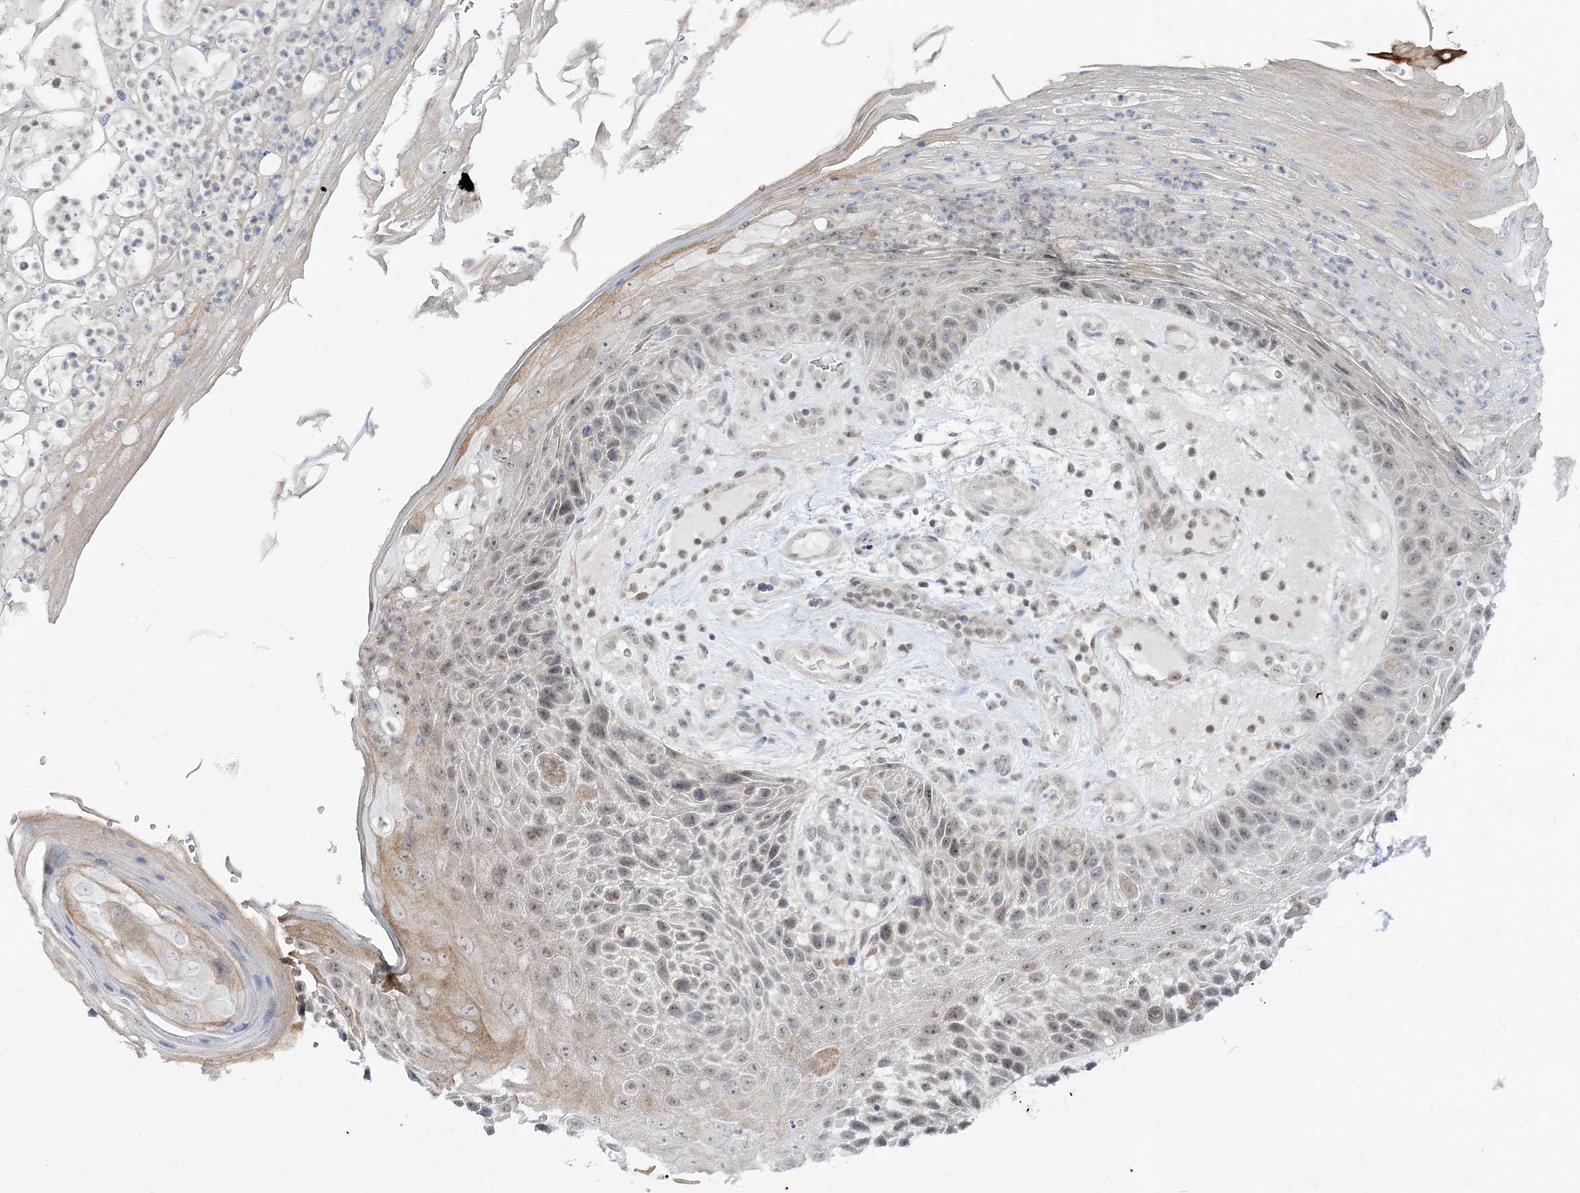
{"staining": {"intensity": "moderate", "quantity": "<25%", "location": "cytoplasmic/membranous,nuclear"}, "tissue": "skin cancer", "cell_type": "Tumor cells", "image_type": "cancer", "snomed": [{"axis": "morphology", "description": "Squamous cell carcinoma, NOS"}, {"axis": "topography", "description": "Skin"}], "caption": "High-magnification brightfield microscopy of skin cancer (squamous cell carcinoma) stained with DAB (brown) and counterstained with hematoxylin (blue). tumor cells exhibit moderate cytoplasmic/membranous and nuclear expression is seen in about<25% of cells. (DAB IHC with brightfield microscopy, high magnification).", "gene": "LEXM", "patient": {"sex": "female", "age": 88}}